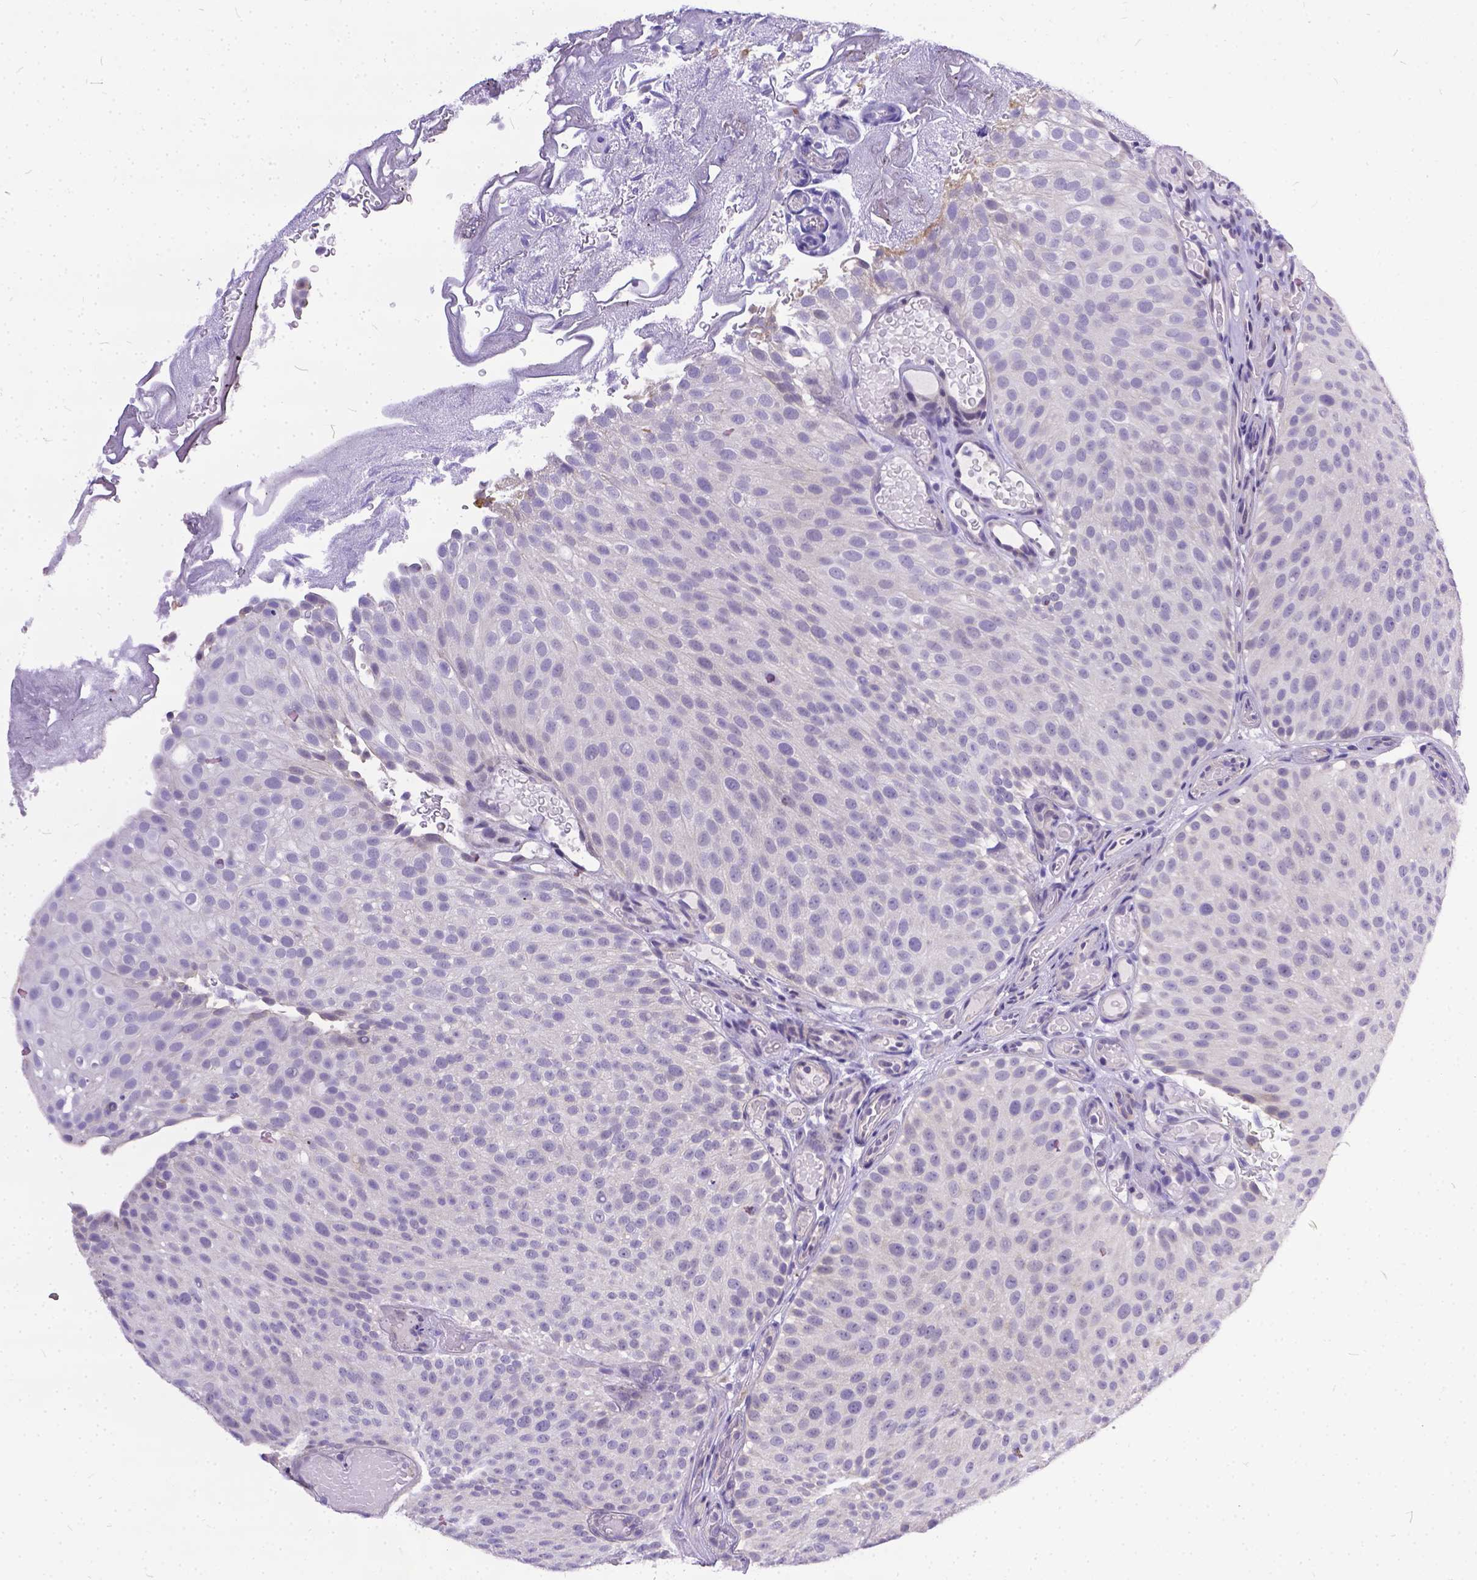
{"staining": {"intensity": "negative", "quantity": "none", "location": "none"}, "tissue": "urothelial cancer", "cell_type": "Tumor cells", "image_type": "cancer", "snomed": [{"axis": "morphology", "description": "Urothelial carcinoma, Low grade"}, {"axis": "topography", "description": "Urinary bladder"}], "caption": "This image is of urothelial cancer stained with immunohistochemistry to label a protein in brown with the nuclei are counter-stained blue. There is no expression in tumor cells.", "gene": "DLEC1", "patient": {"sex": "male", "age": 78}}